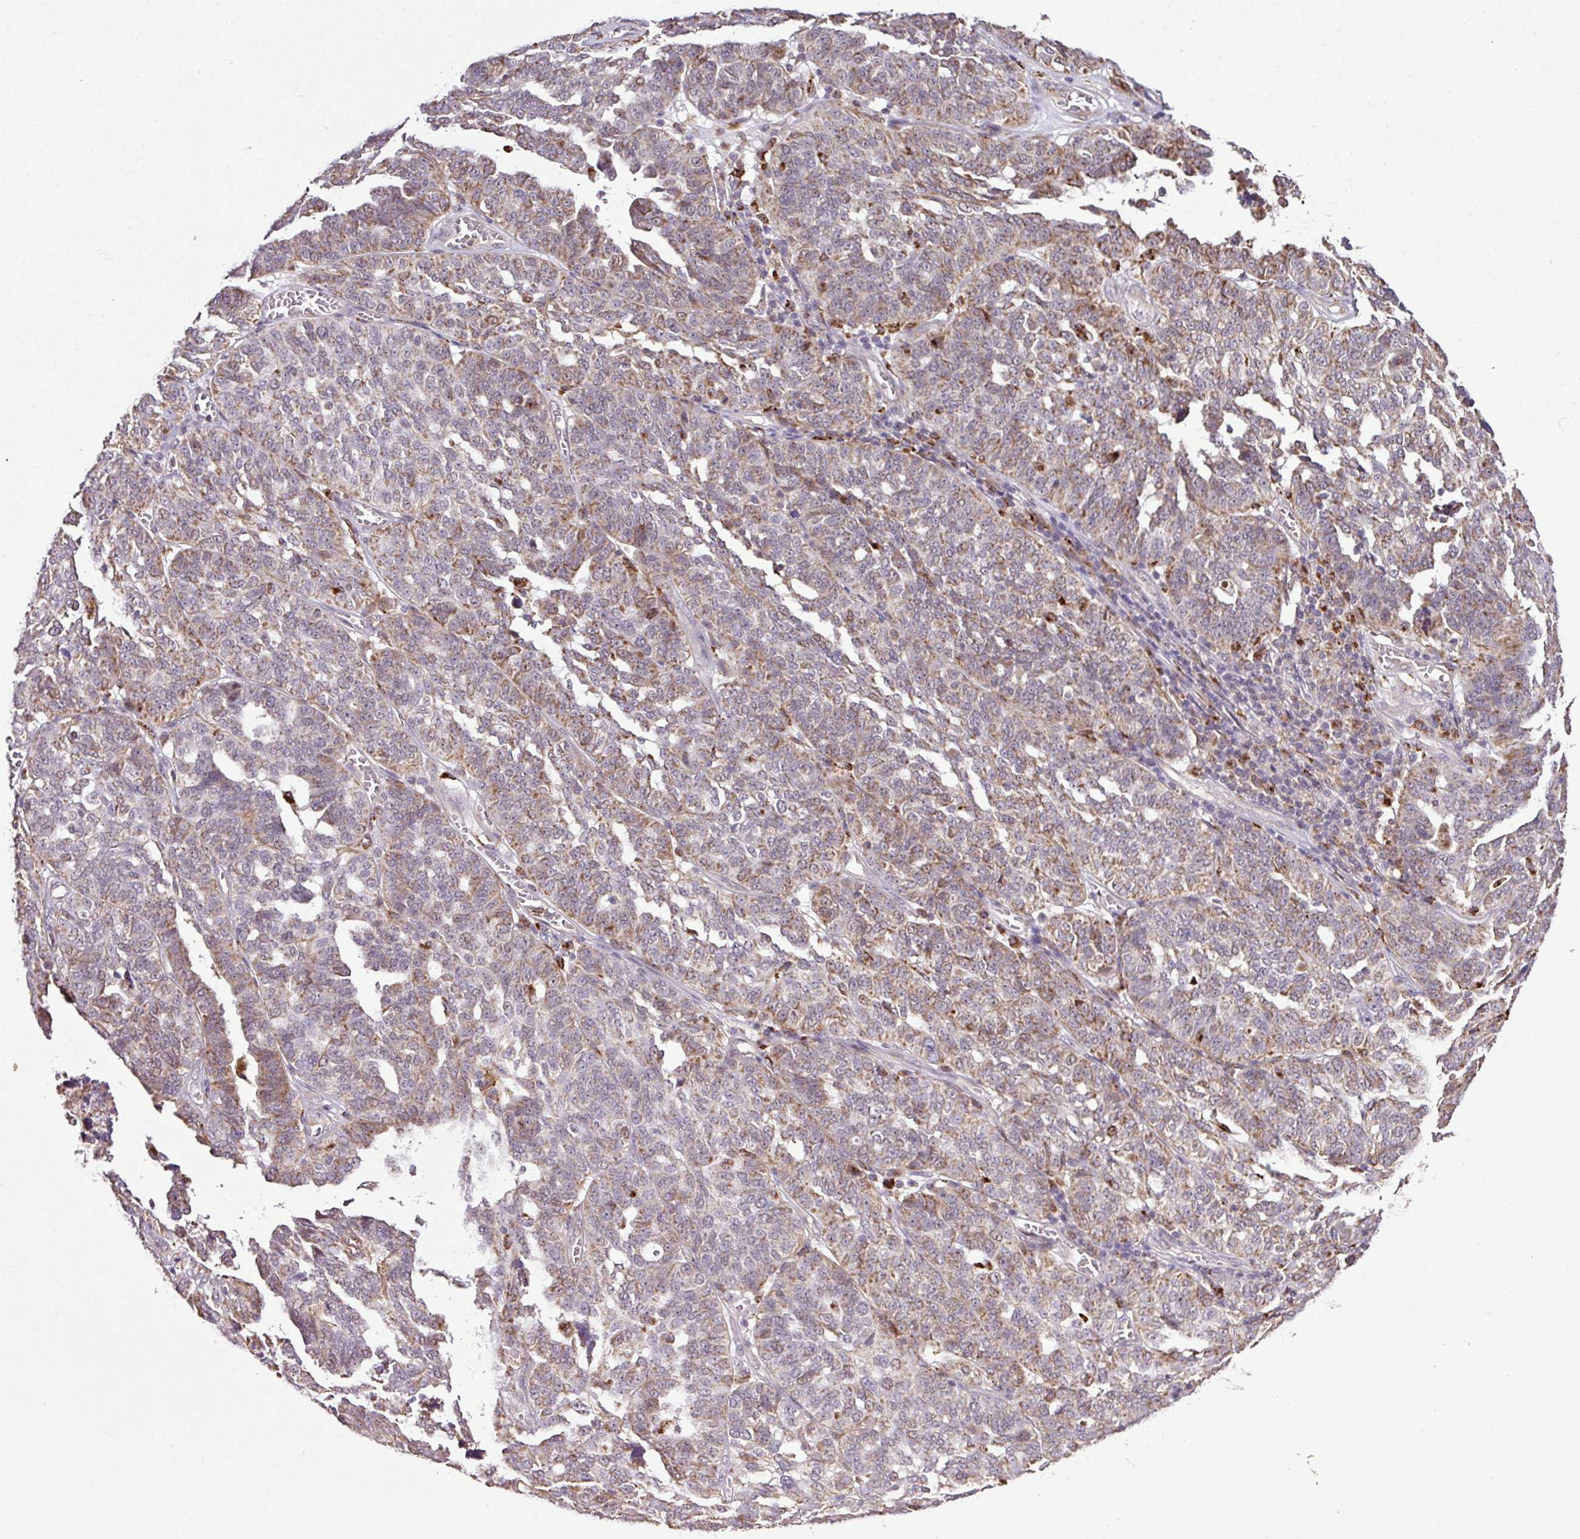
{"staining": {"intensity": "moderate", "quantity": ">75%", "location": "cytoplasmic/membranous,nuclear"}, "tissue": "ovarian cancer", "cell_type": "Tumor cells", "image_type": "cancer", "snomed": [{"axis": "morphology", "description": "Cystadenocarcinoma, serous, NOS"}, {"axis": "topography", "description": "Ovary"}], "caption": "IHC photomicrograph of ovarian cancer stained for a protein (brown), which reveals medium levels of moderate cytoplasmic/membranous and nuclear positivity in approximately >75% of tumor cells.", "gene": "SMCO4", "patient": {"sex": "female", "age": 59}}